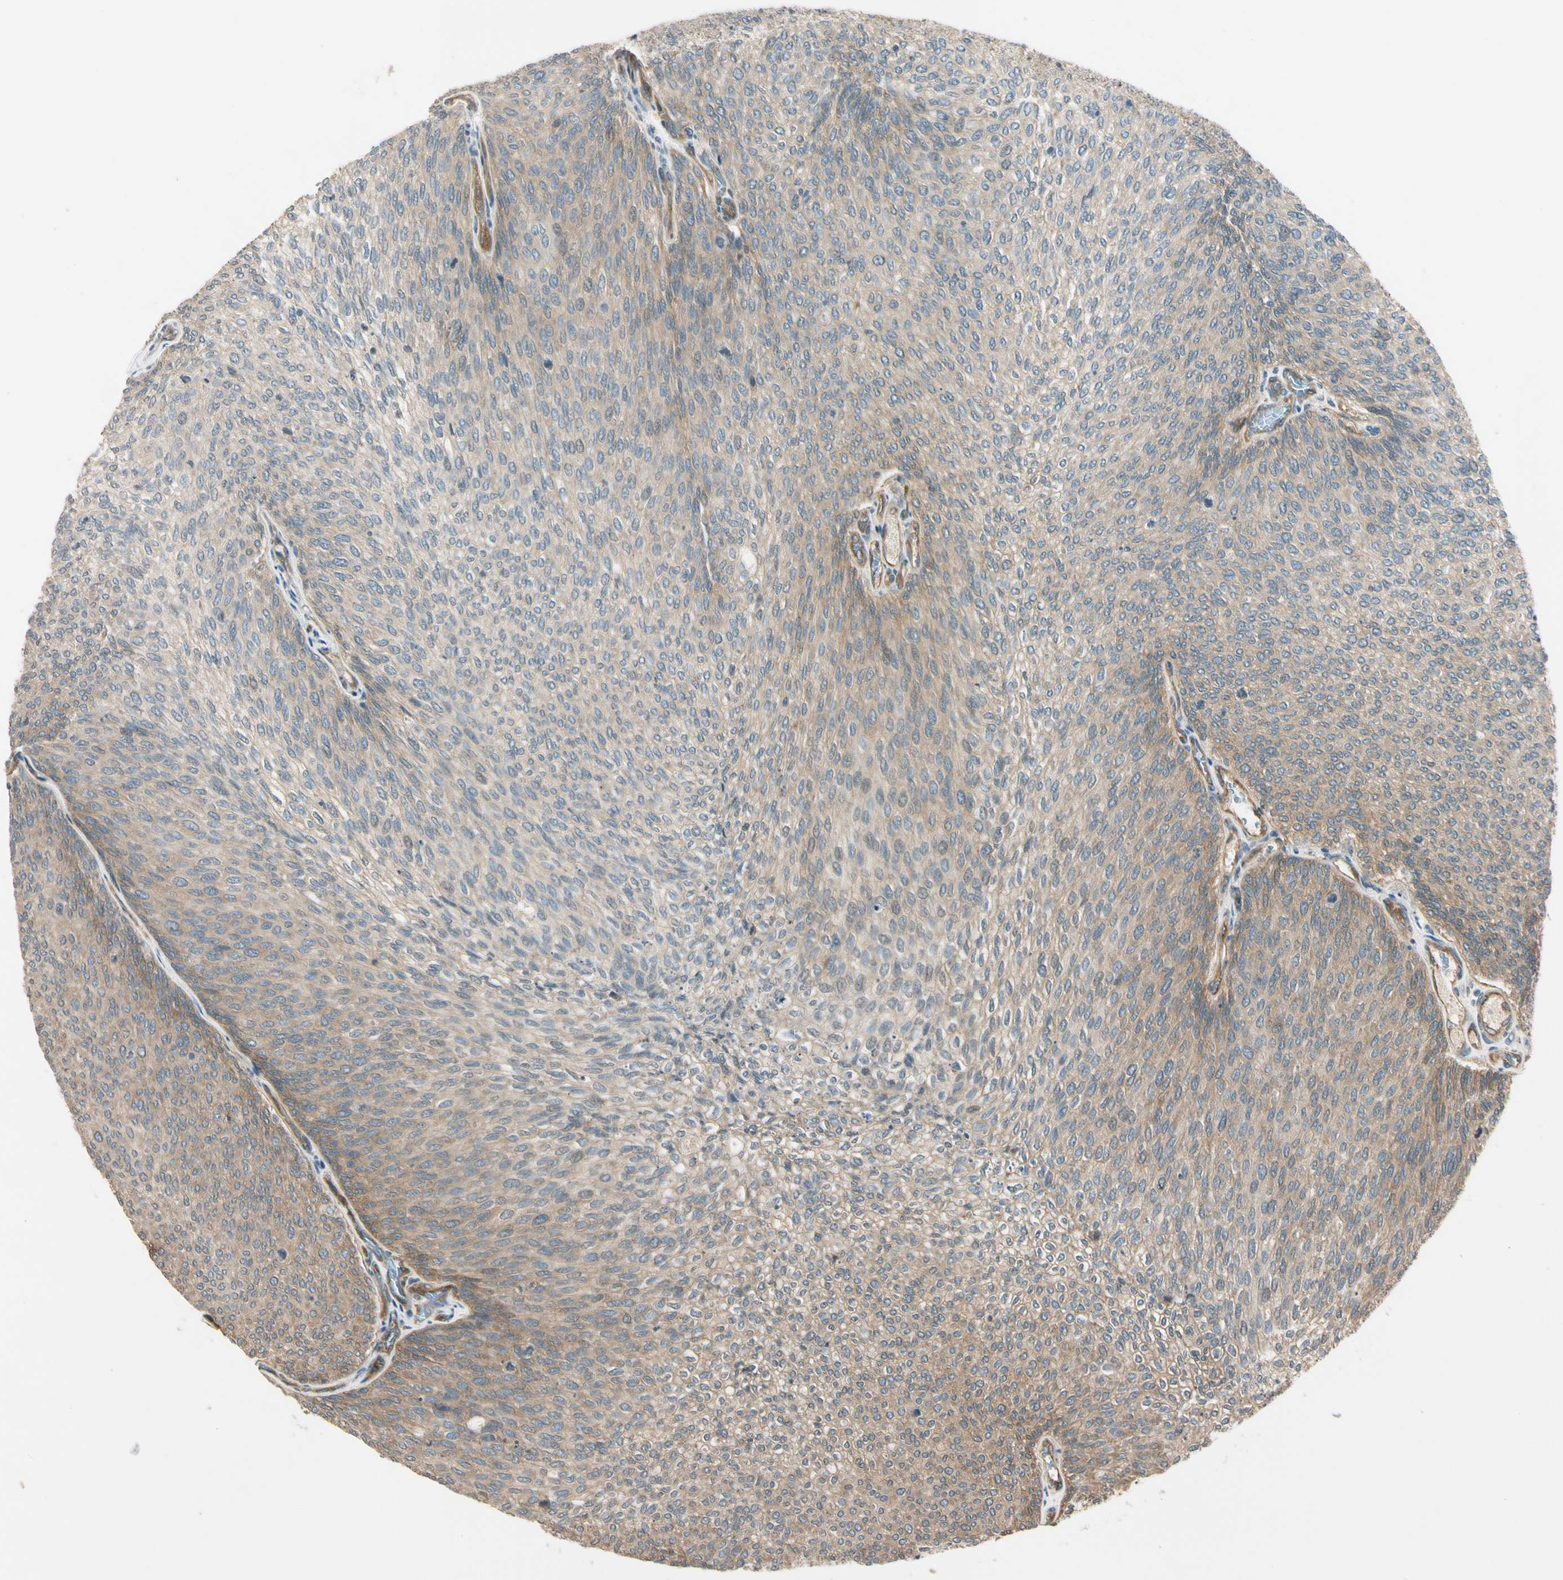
{"staining": {"intensity": "weak", "quantity": ">75%", "location": "cytoplasmic/membranous"}, "tissue": "urothelial cancer", "cell_type": "Tumor cells", "image_type": "cancer", "snomed": [{"axis": "morphology", "description": "Urothelial carcinoma, Low grade"}, {"axis": "topography", "description": "Urinary bladder"}], "caption": "Urothelial carcinoma (low-grade) stained with a brown dye shows weak cytoplasmic/membranous positive staining in about >75% of tumor cells.", "gene": "ROCK2", "patient": {"sex": "female", "age": 79}}